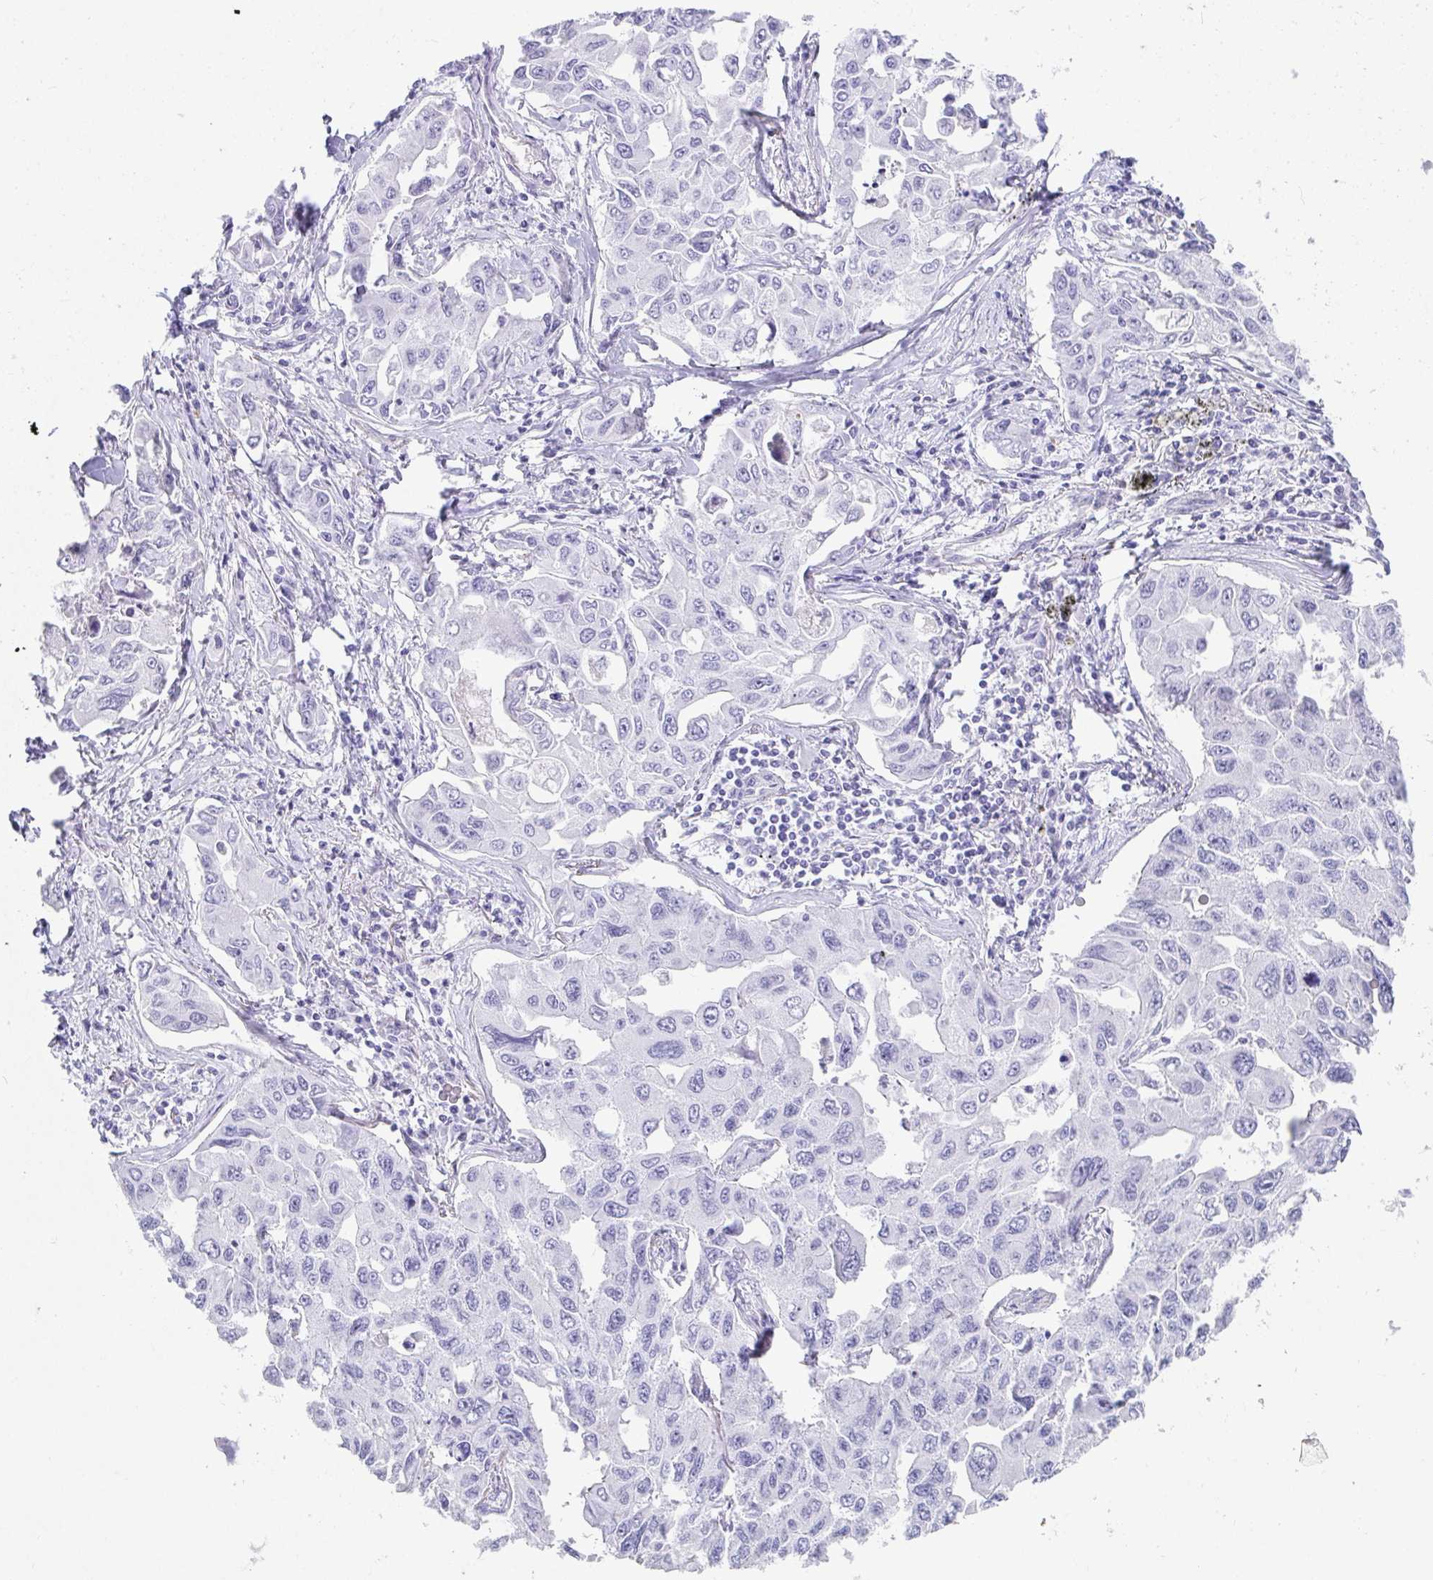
{"staining": {"intensity": "negative", "quantity": "none", "location": "none"}, "tissue": "lung cancer", "cell_type": "Tumor cells", "image_type": "cancer", "snomed": [{"axis": "morphology", "description": "Adenocarcinoma, NOS"}, {"axis": "topography", "description": "Lung"}], "caption": "This micrograph is of adenocarcinoma (lung) stained with immunohistochemistry to label a protein in brown with the nuclei are counter-stained blue. There is no staining in tumor cells.", "gene": "PRND", "patient": {"sex": "male", "age": 64}}